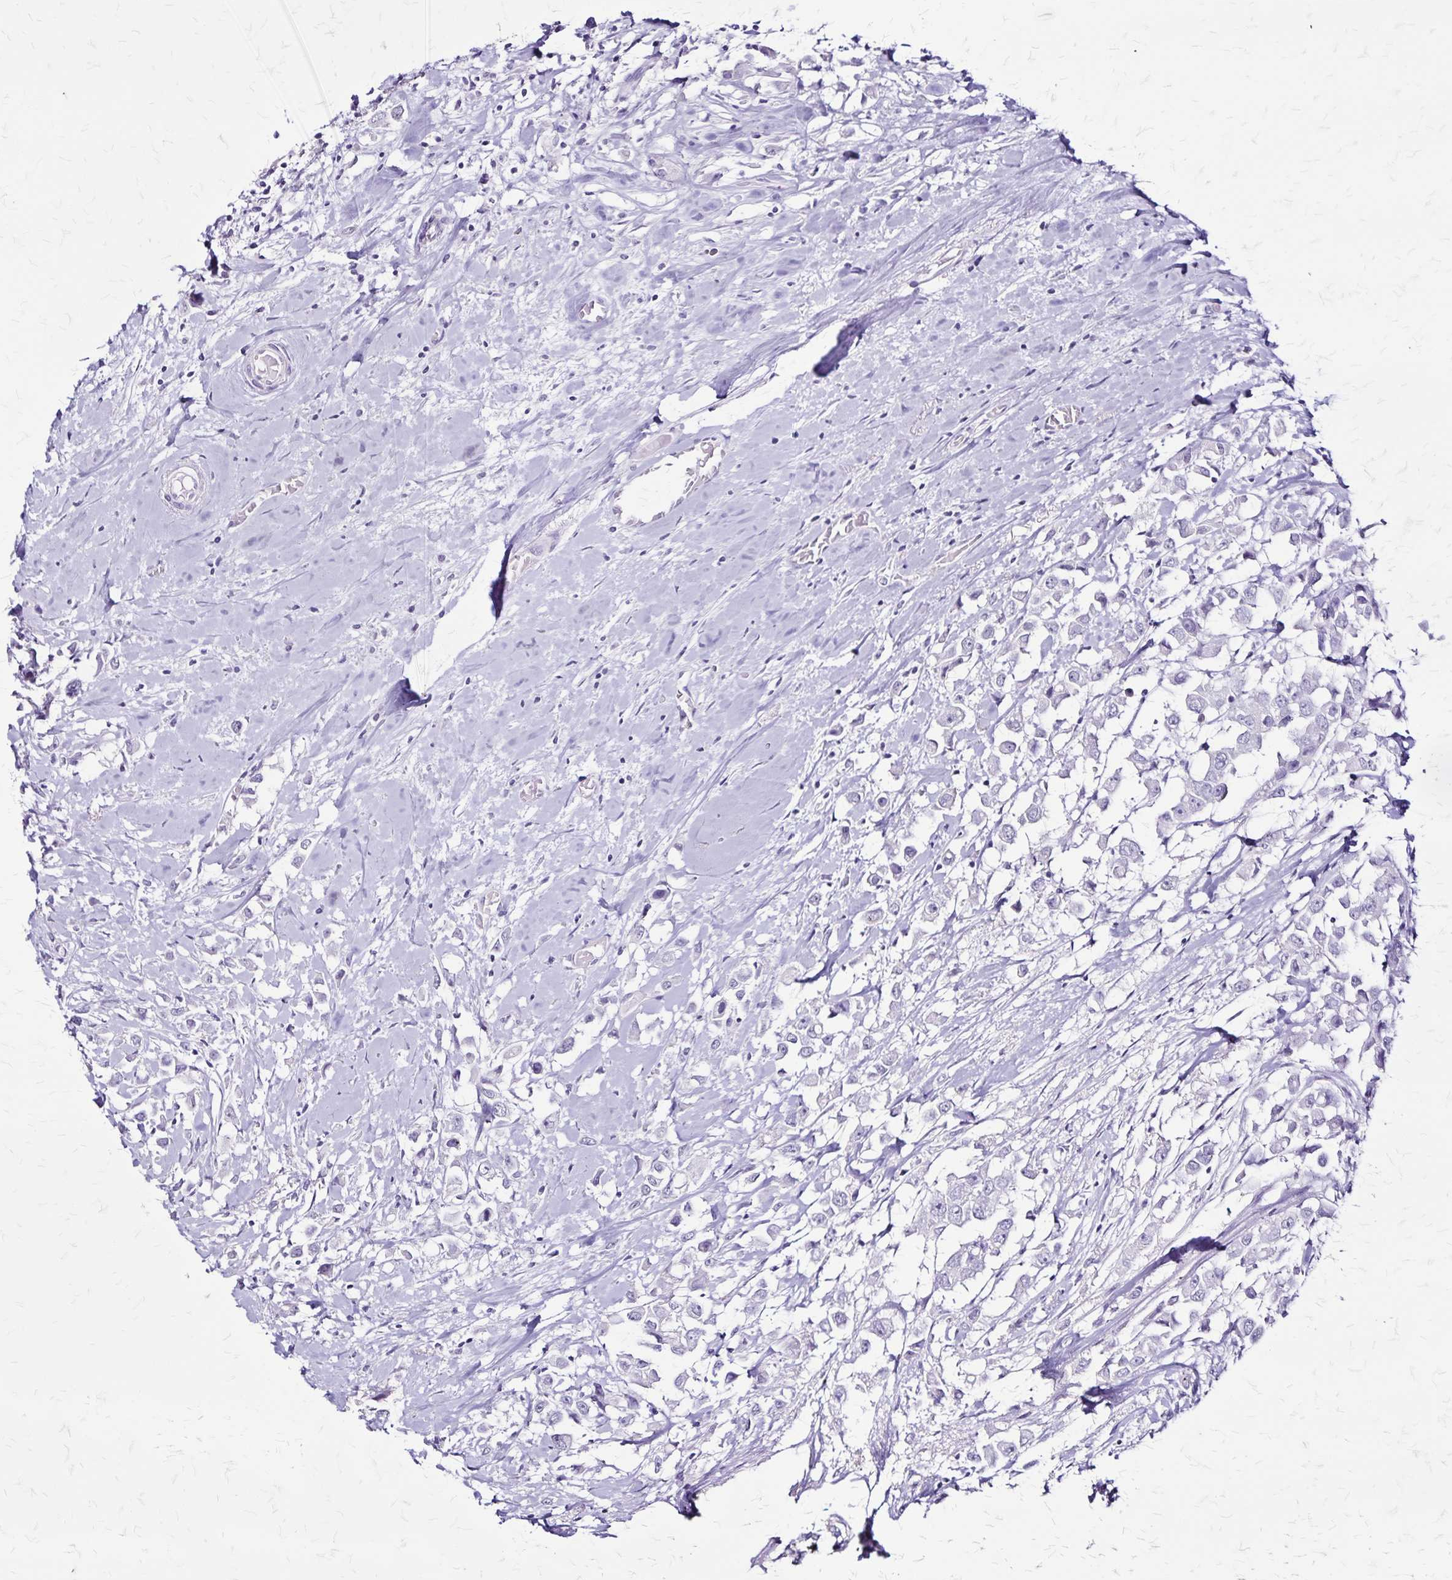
{"staining": {"intensity": "negative", "quantity": "none", "location": "none"}, "tissue": "breast cancer", "cell_type": "Tumor cells", "image_type": "cancer", "snomed": [{"axis": "morphology", "description": "Duct carcinoma"}, {"axis": "topography", "description": "Breast"}], "caption": "Intraductal carcinoma (breast) was stained to show a protein in brown. There is no significant staining in tumor cells.", "gene": "KRT2", "patient": {"sex": "female", "age": 61}}